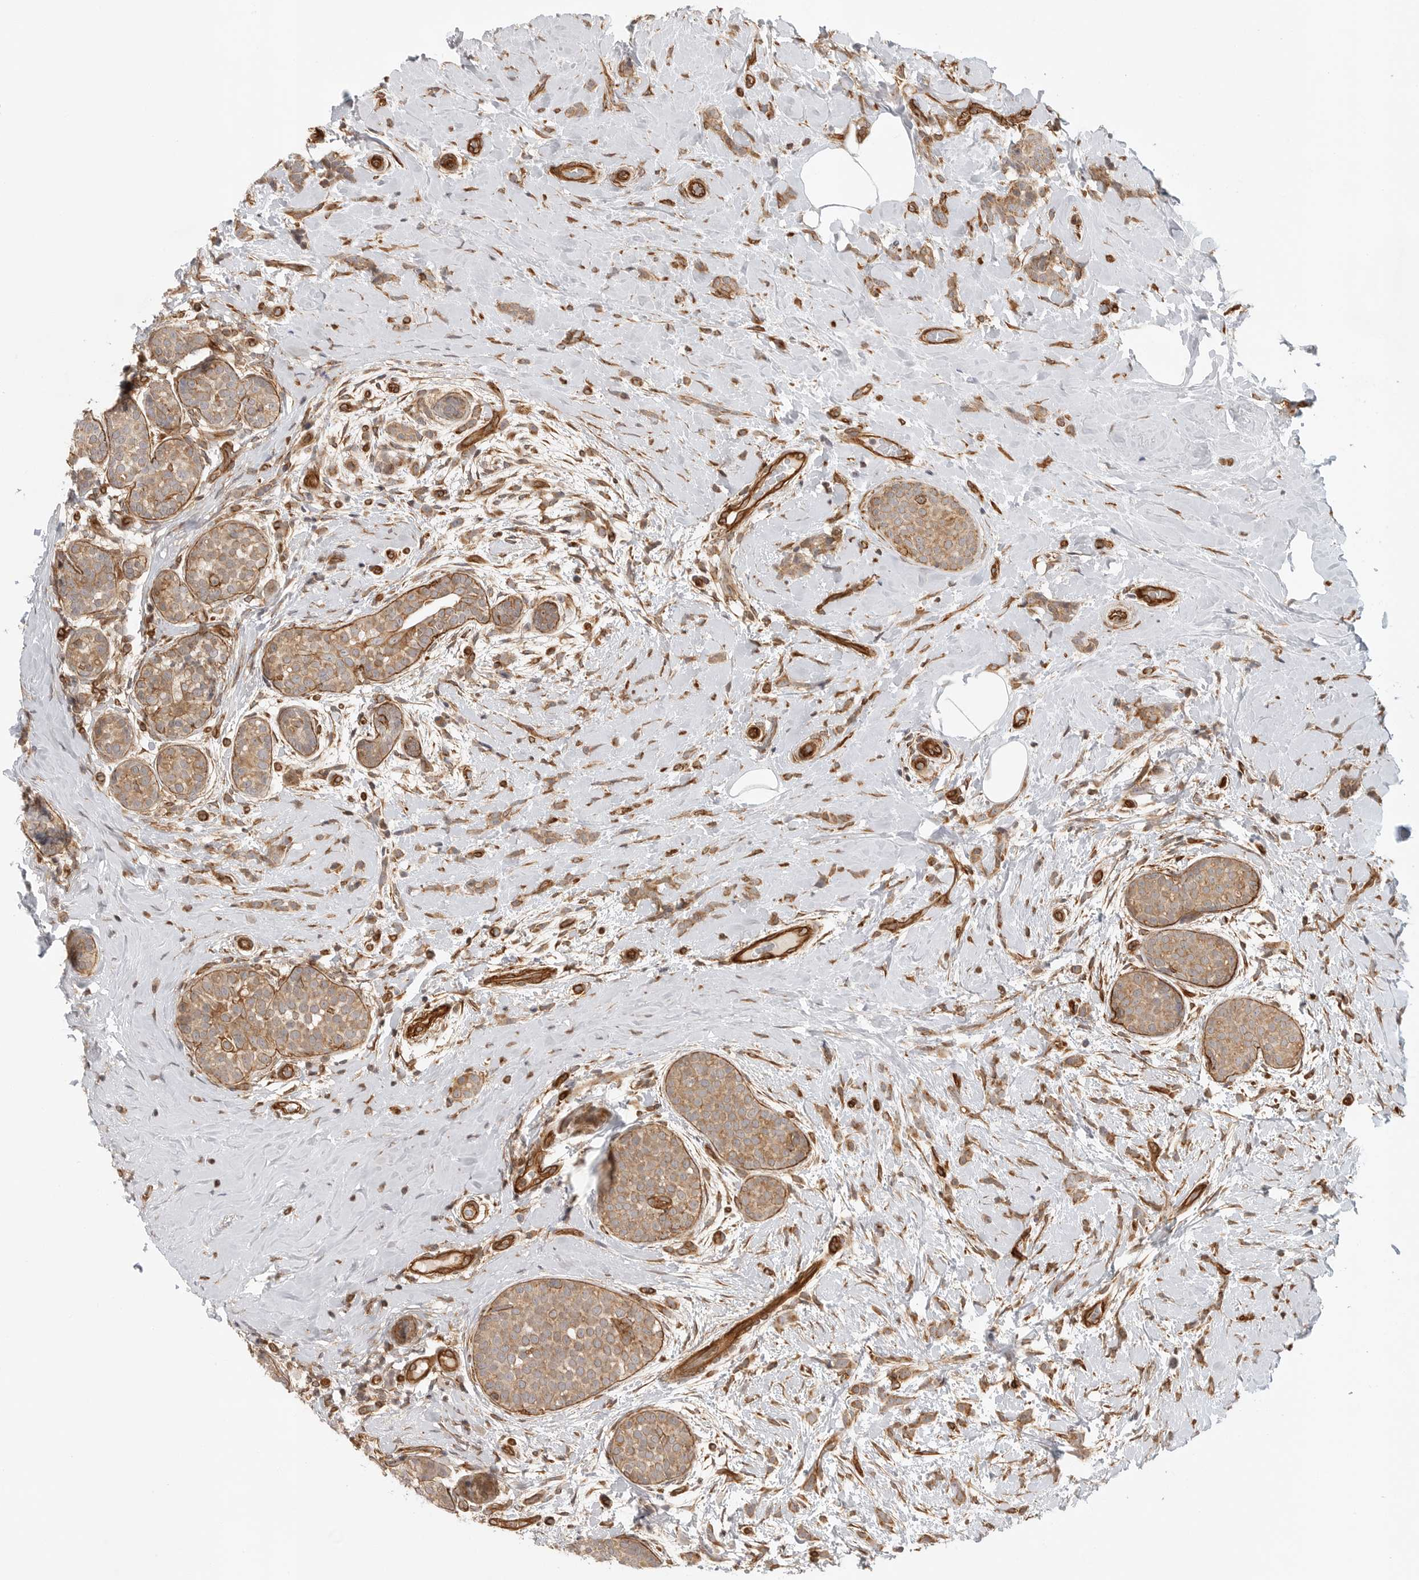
{"staining": {"intensity": "moderate", "quantity": ">75%", "location": "cytoplasmic/membranous"}, "tissue": "breast cancer", "cell_type": "Tumor cells", "image_type": "cancer", "snomed": [{"axis": "morphology", "description": "Lobular carcinoma, in situ"}, {"axis": "morphology", "description": "Lobular carcinoma"}, {"axis": "topography", "description": "Breast"}], "caption": "Immunohistochemical staining of lobular carcinoma in situ (breast) exhibits medium levels of moderate cytoplasmic/membranous positivity in approximately >75% of tumor cells.", "gene": "ATOH7", "patient": {"sex": "female", "age": 41}}